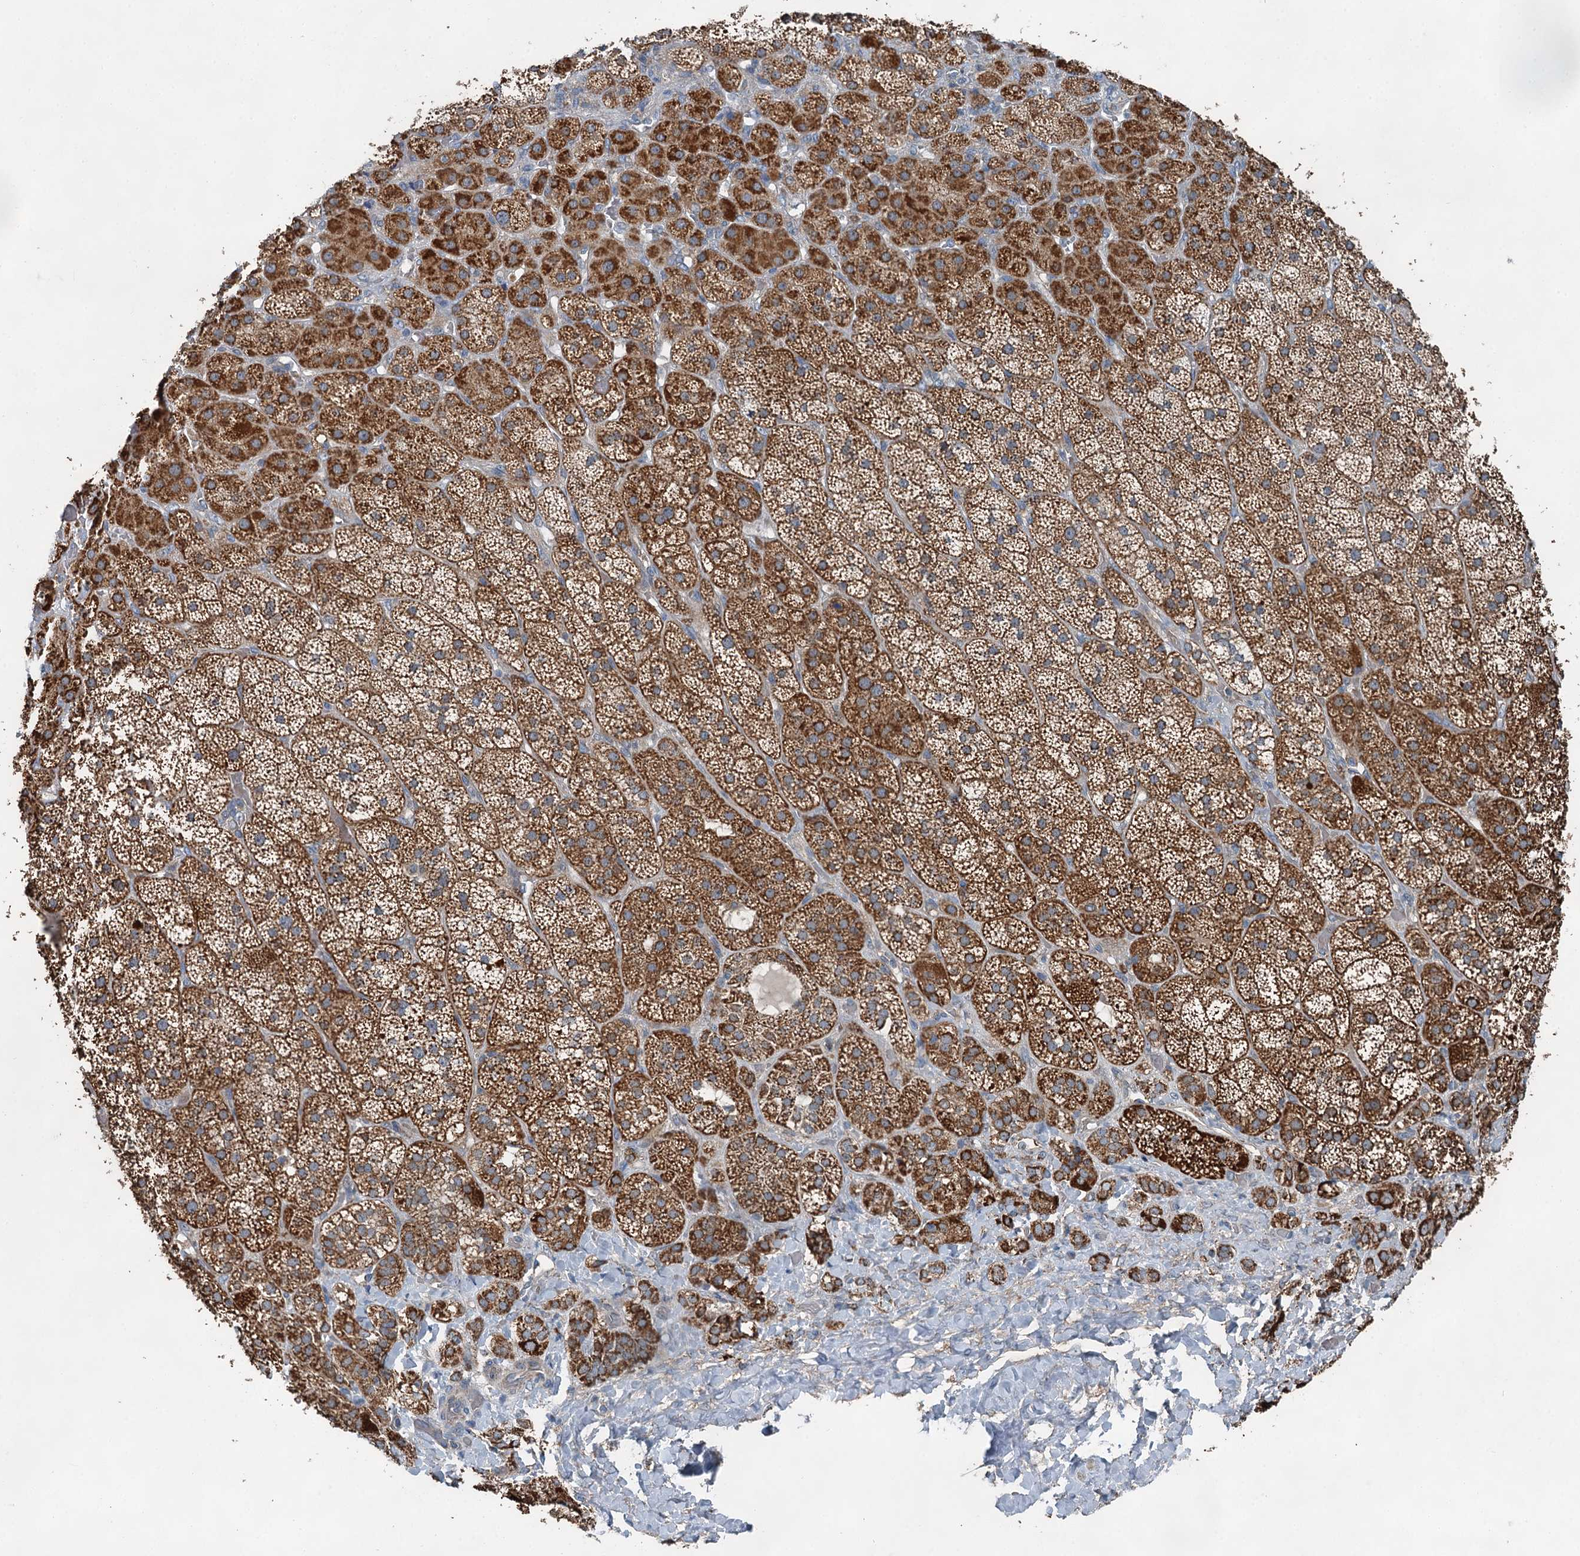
{"staining": {"intensity": "strong", "quantity": ">75%", "location": "cytoplasmic/membranous"}, "tissue": "adrenal gland", "cell_type": "Glandular cells", "image_type": "normal", "snomed": [{"axis": "morphology", "description": "Normal tissue, NOS"}, {"axis": "topography", "description": "Adrenal gland"}], "caption": "Protein expression analysis of normal adrenal gland reveals strong cytoplasmic/membranous positivity in approximately >75% of glandular cells. (brown staining indicates protein expression, while blue staining denotes nuclei).", "gene": "HAUS2", "patient": {"sex": "male", "age": 57}}